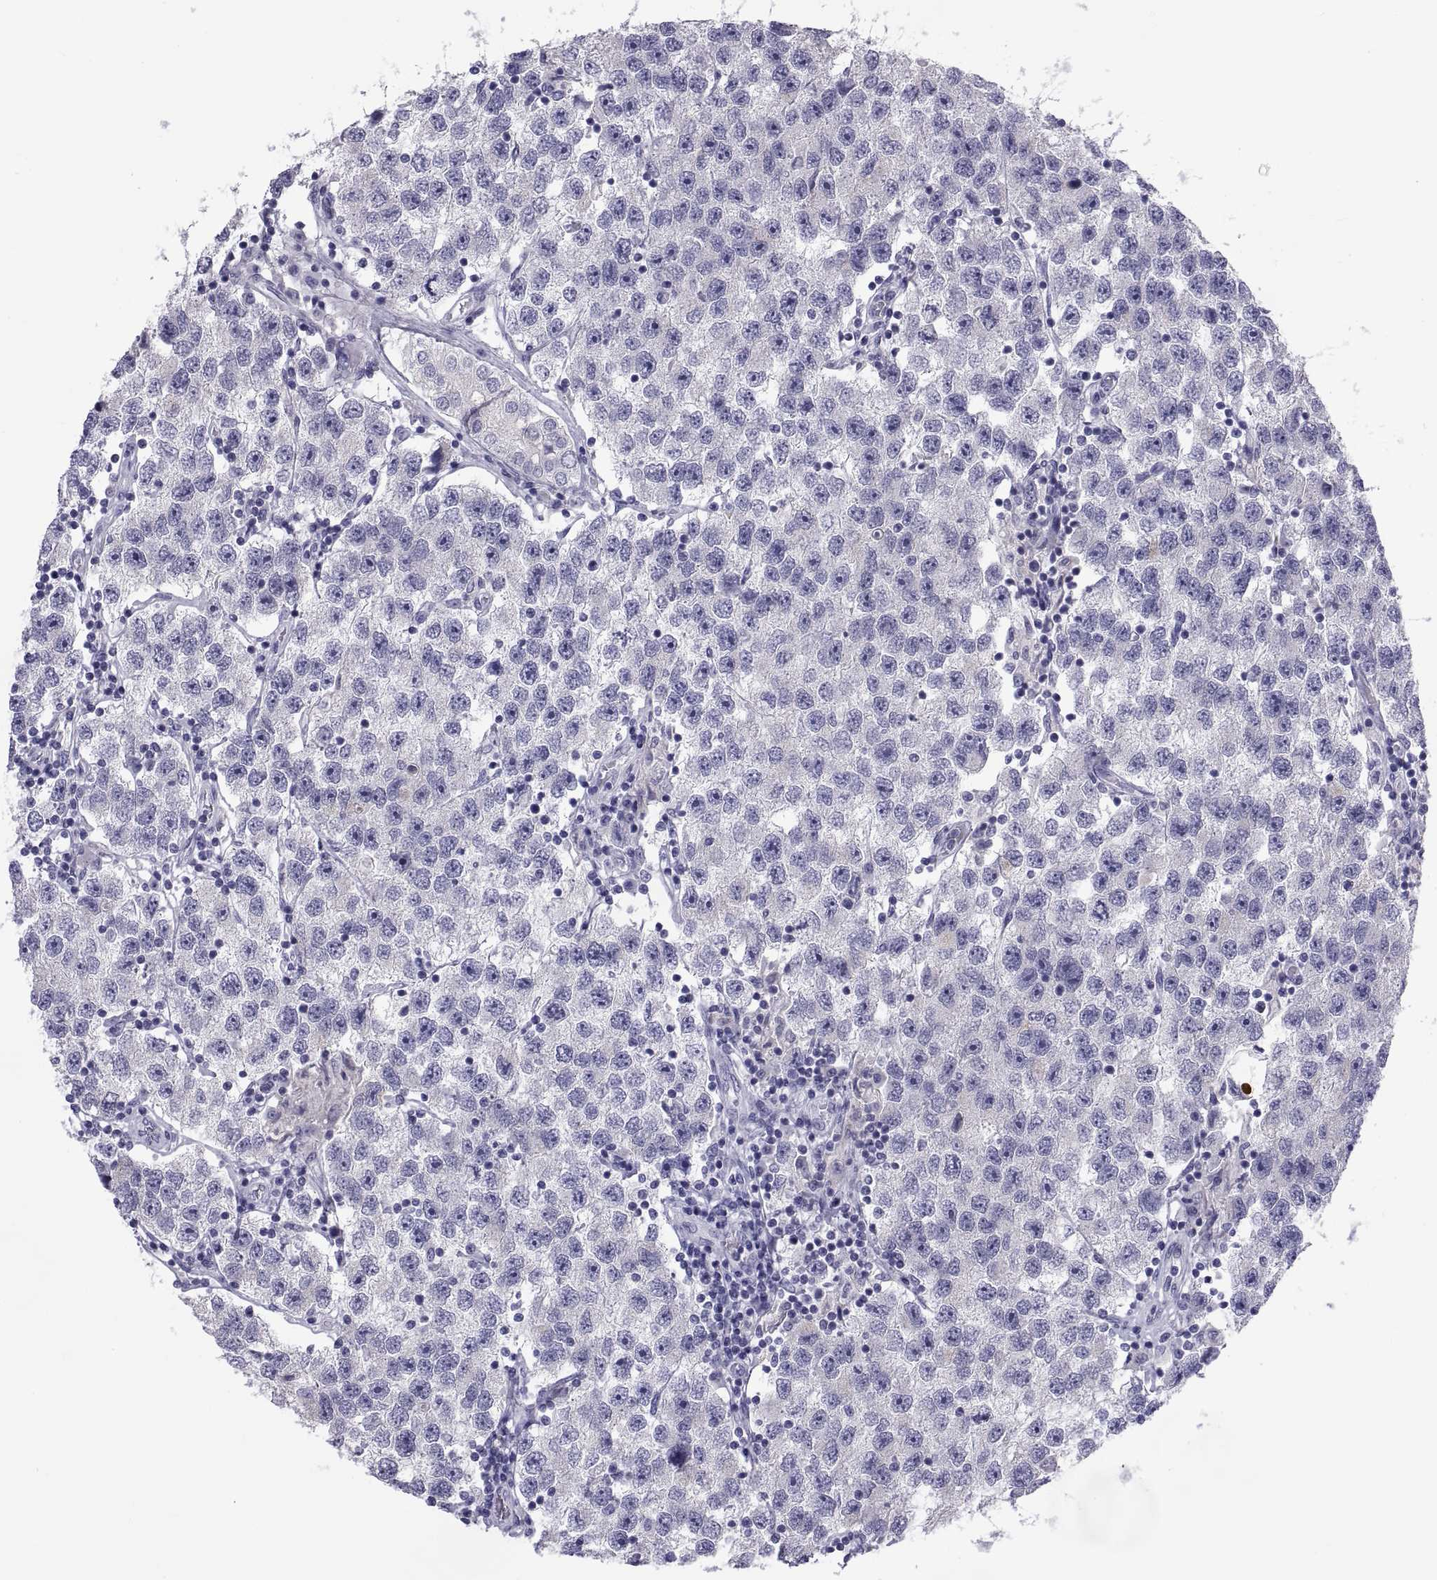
{"staining": {"intensity": "negative", "quantity": "none", "location": "none"}, "tissue": "testis cancer", "cell_type": "Tumor cells", "image_type": "cancer", "snomed": [{"axis": "morphology", "description": "Seminoma, NOS"}, {"axis": "topography", "description": "Testis"}], "caption": "An image of human testis seminoma is negative for staining in tumor cells.", "gene": "NPTX2", "patient": {"sex": "male", "age": 26}}